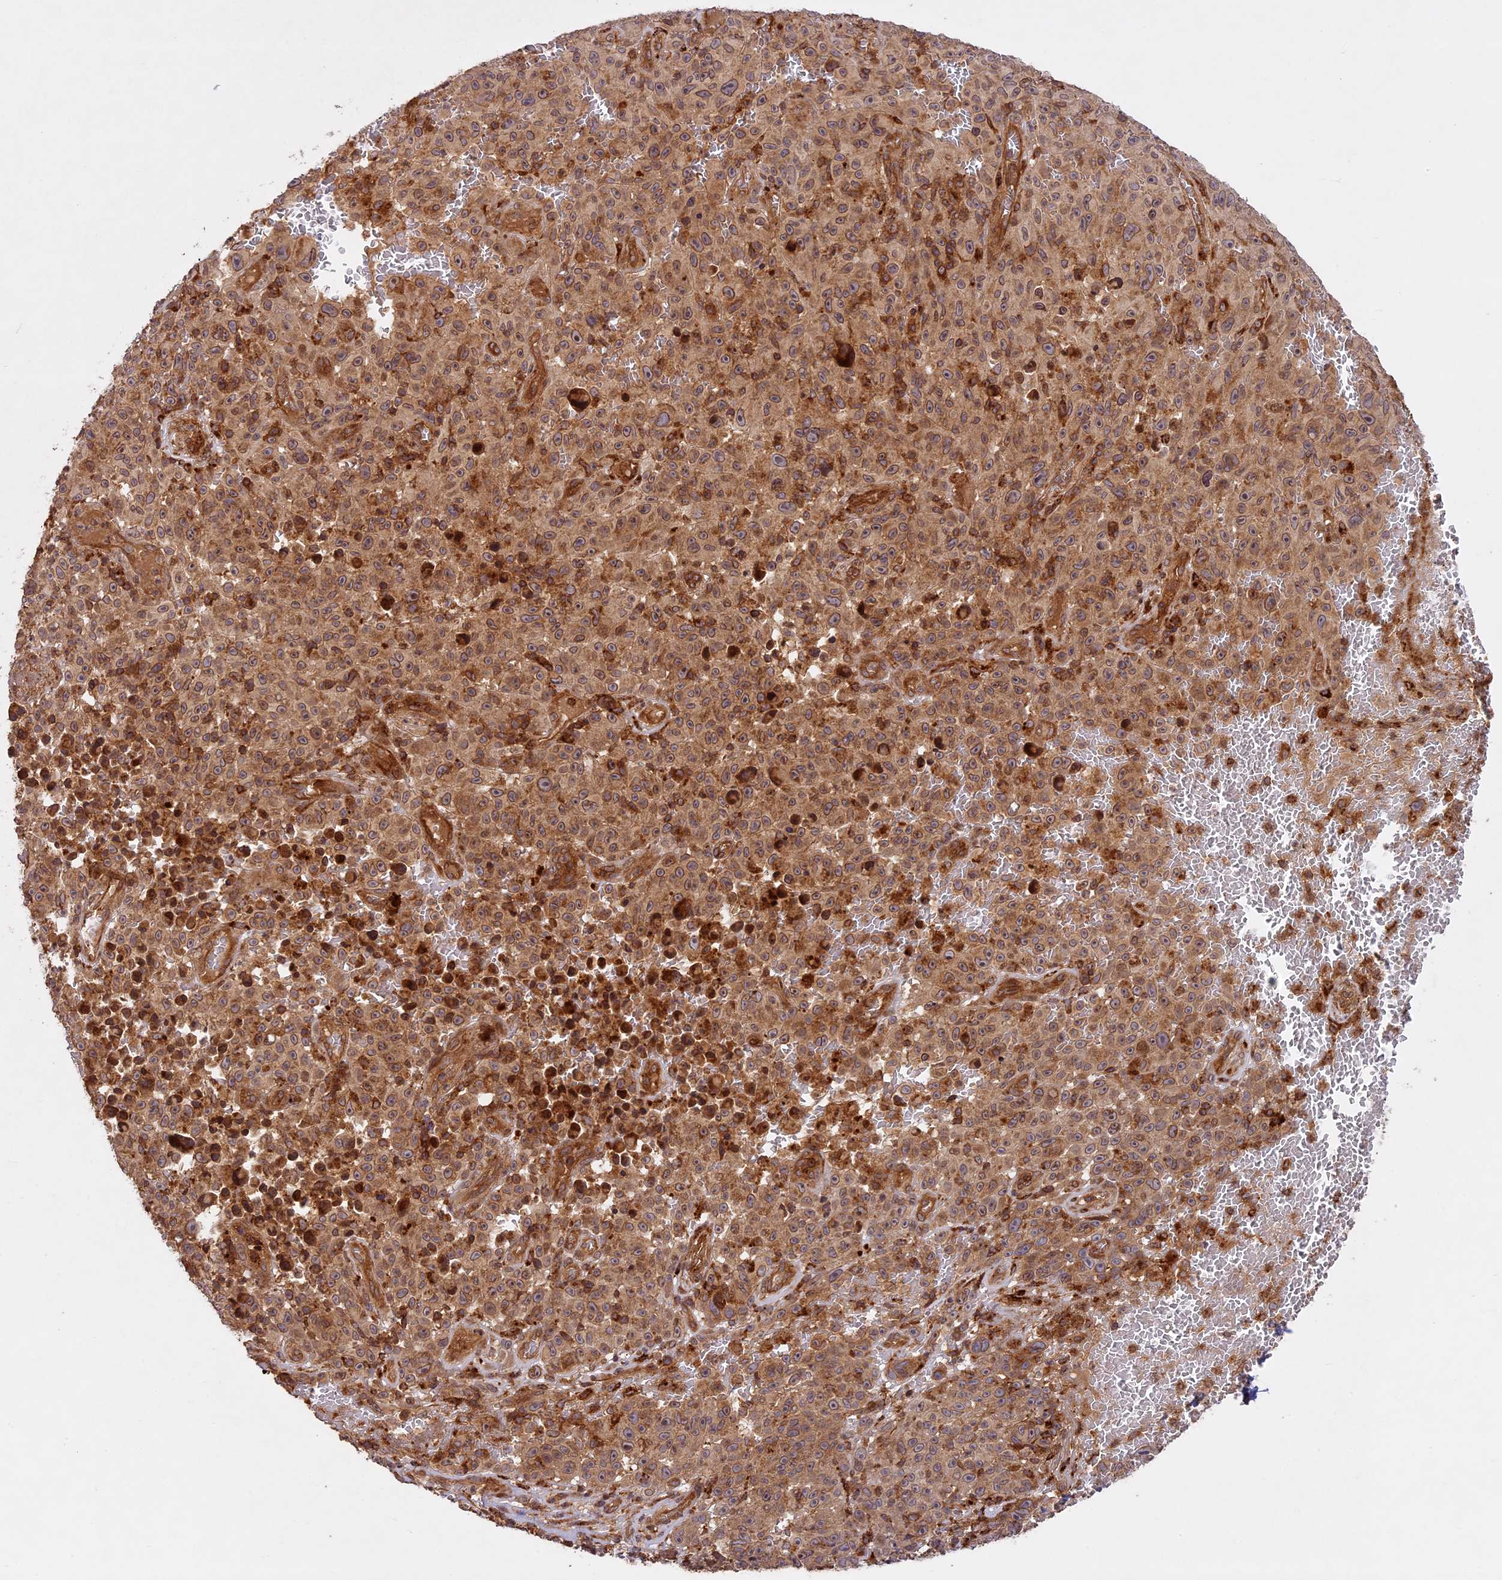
{"staining": {"intensity": "moderate", "quantity": ">75%", "location": "cytoplasmic/membranous"}, "tissue": "melanoma", "cell_type": "Tumor cells", "image_type": "cancer", "snomed": [{"axis": "morphology", "description": "Malignant melanoma, NOS"}, {"axis": "topography", "description": "Skin"}], "caption": "IHC histopathology image of neoplastic tissue: melanoma stained using IHC displays medium levels of moderate protein expression localized specifically in the cytoplasmic/membranous of tumor cells, appearing as a cytoplasmic/membranous brown color.", "gene": "DGKH", "patient": {"sex": "female", "age": 82}}